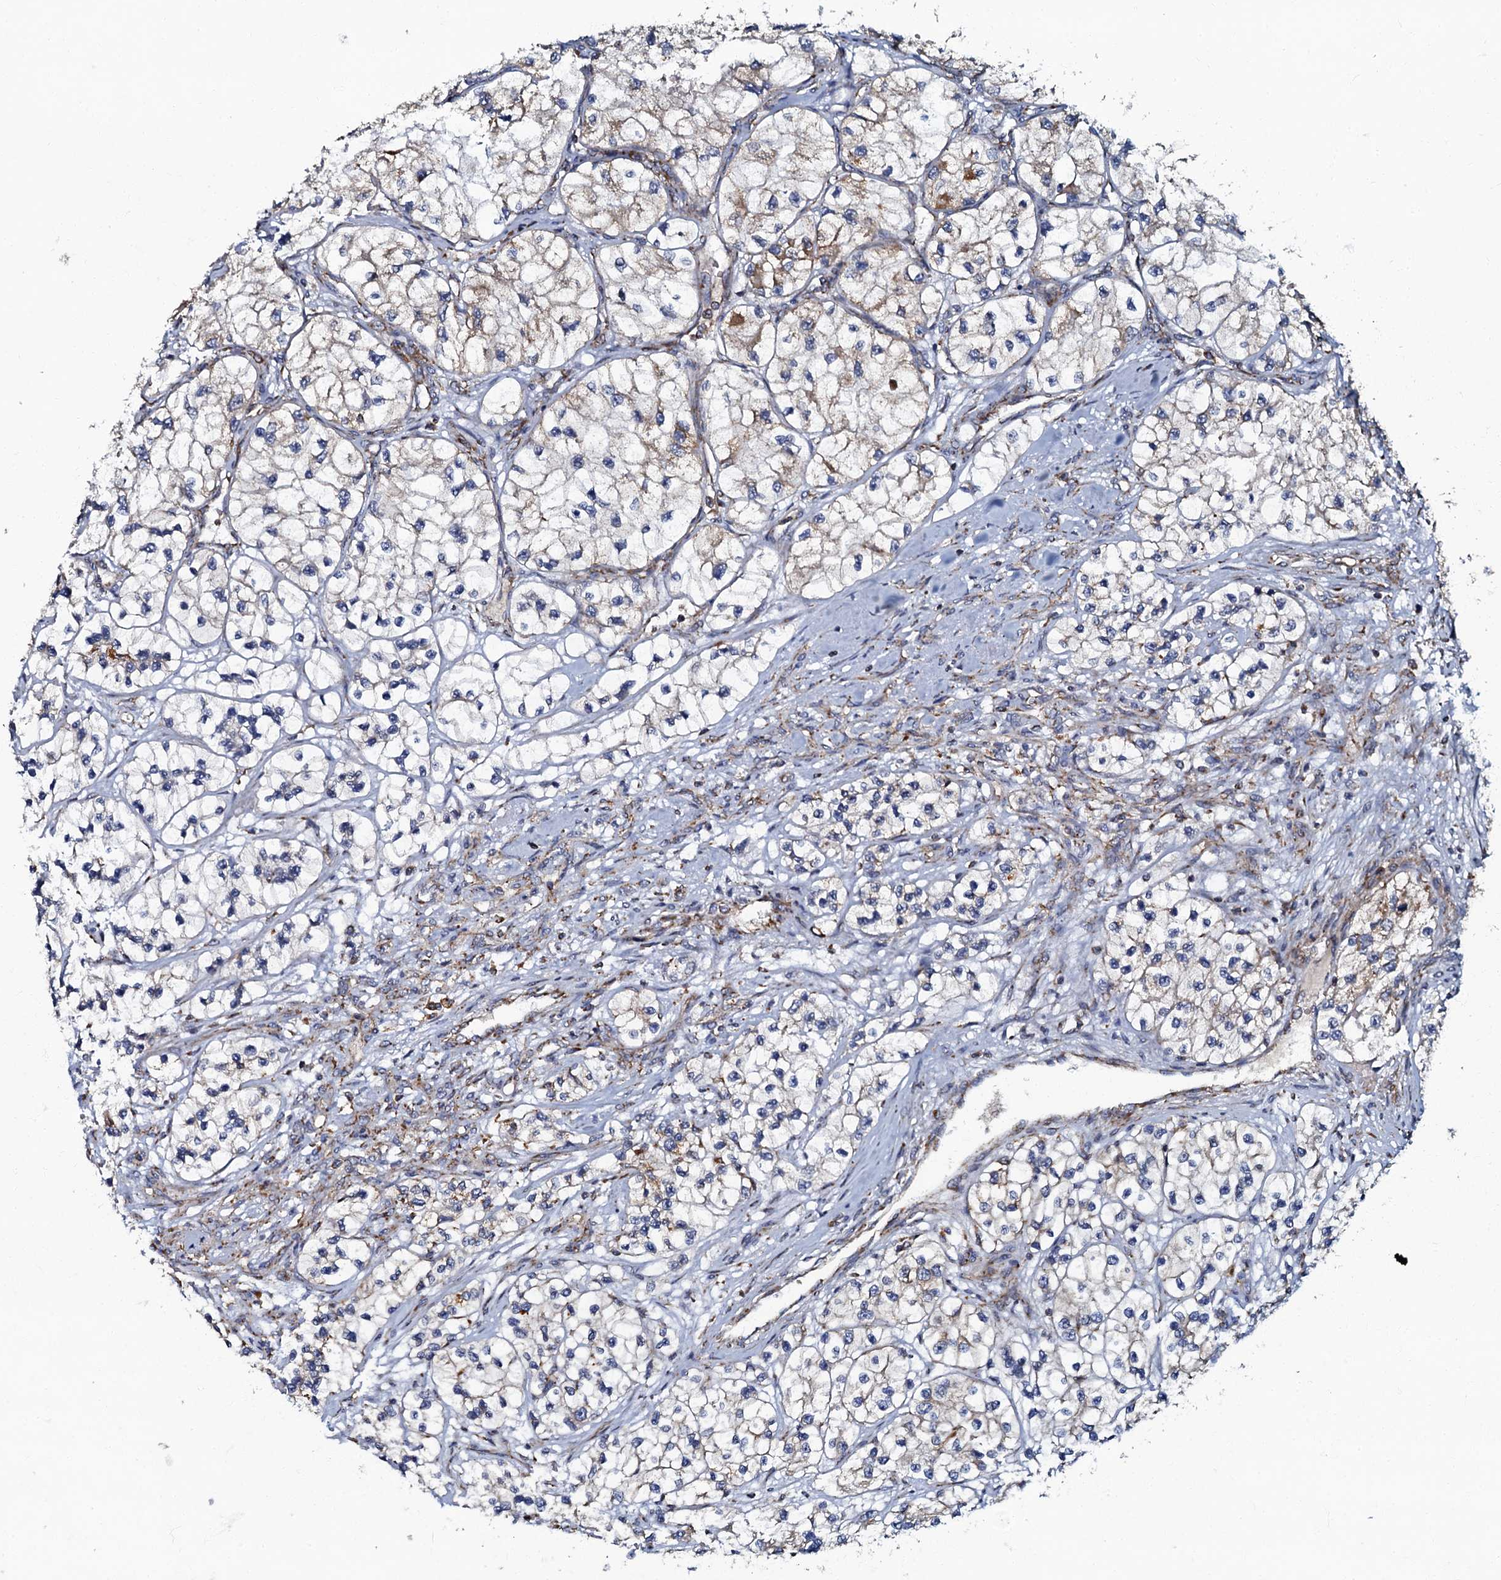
{"staining": {"intensity": "moderate", "quantity": "<25%", "location": "cytoplasmic/membranous"}, "tissue": "renal cancer", "cell_type": "Tumor cells", "image_type": "cancer", "snomed": [{"axis": "morphology", "description": "Adenocarcinoma, NOS"}, {"axis": "topography", "description": "Kidney"}], "caption": "There is low levels of moderate cytoplasmic/membranous expression in tumor cells of adenocarcinoma (renal), as demonstrated by immunohistochemical staining (brown color).", "gene": "NDUFA12", "patient": {"sex": "female", "age": 57}}